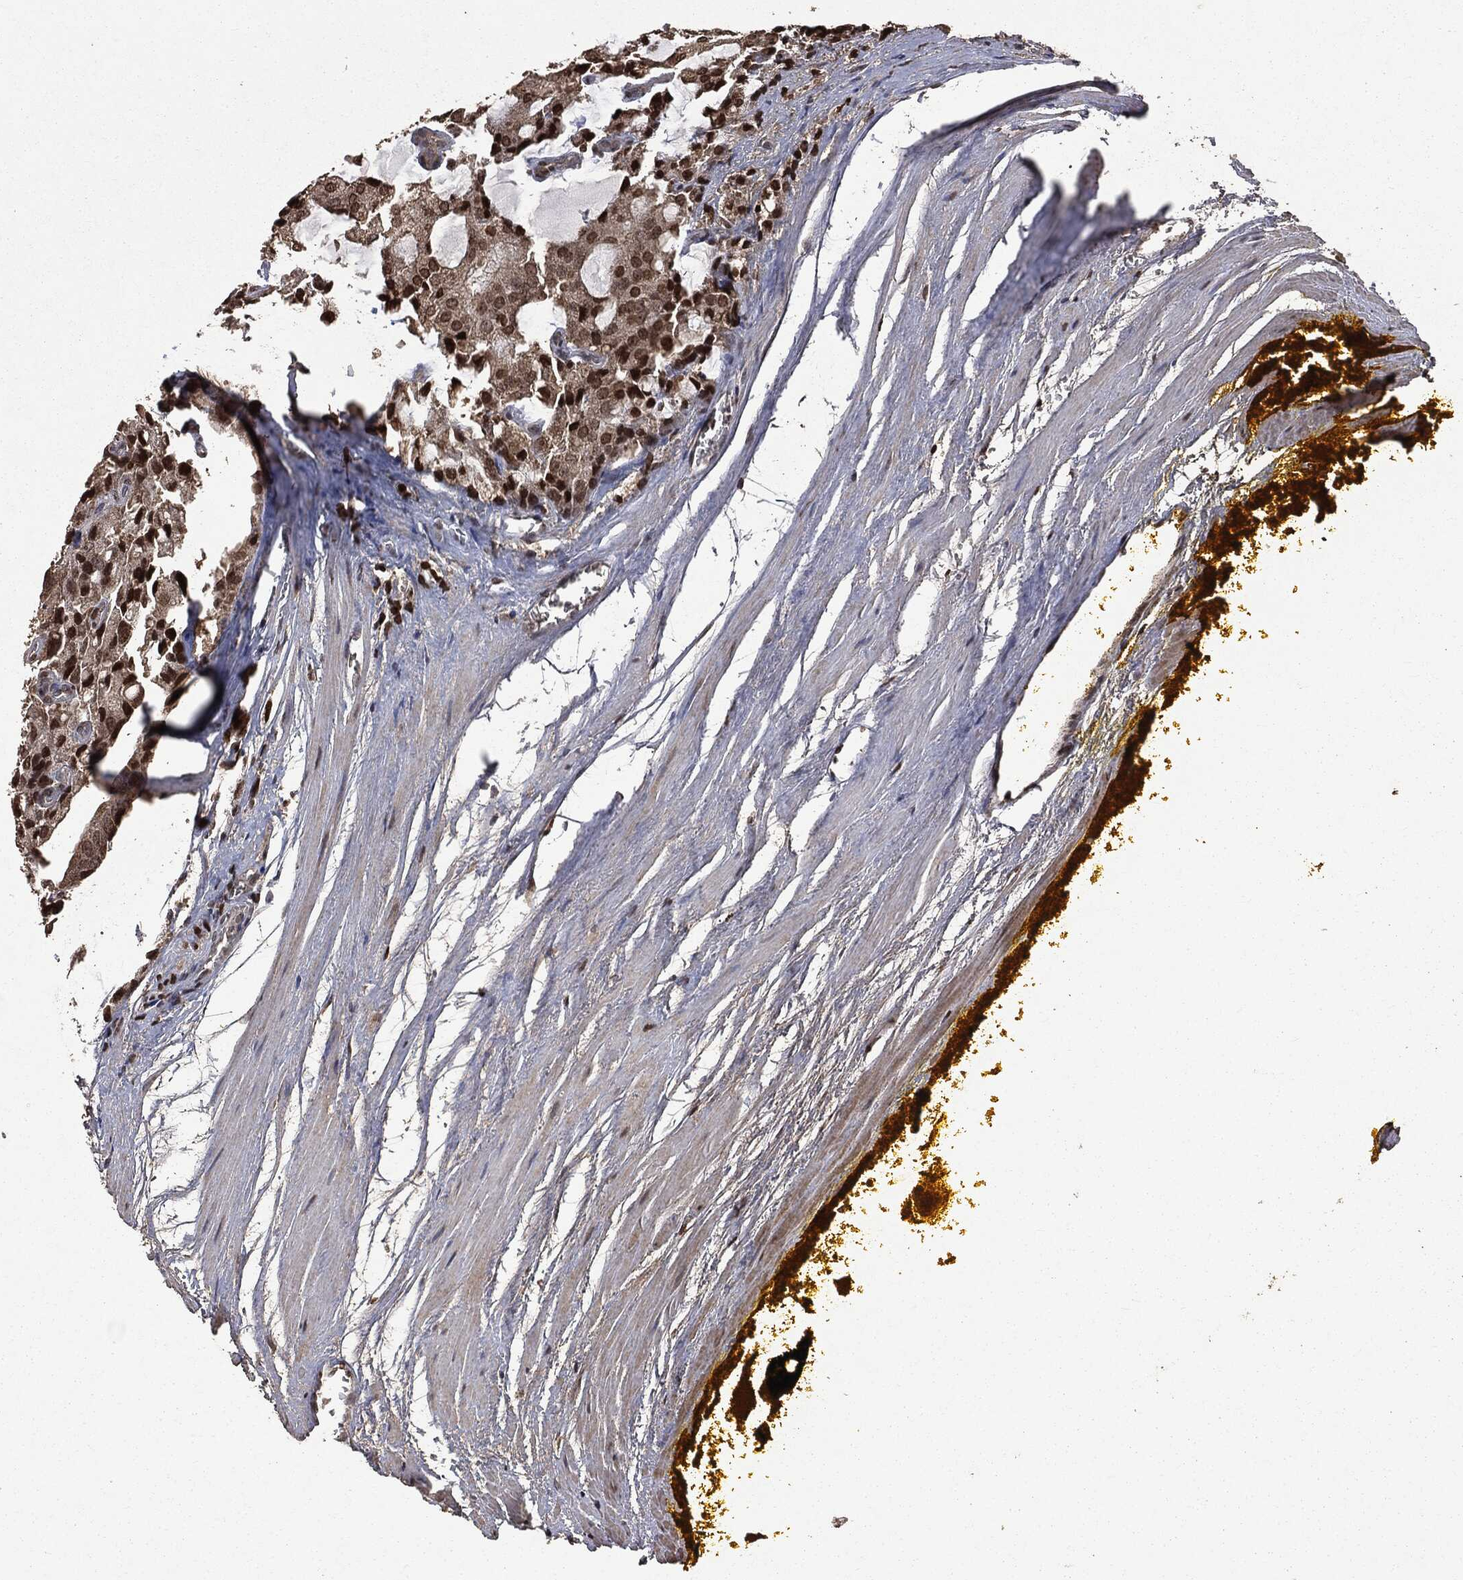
{"staining": {"intensity": "strong", "quantity": ">75%", "location": "cytoplasmic/membranous,nuclear"}, "tissue": "prostate cancer", "cell_type": "Tumor cells", "image_type": "cancer", "snomed": [{"axis": "morphology", "description": "Adenocarcinoma, NOS"}, {"axis": "topography", "description": "Prostate and seminal vesicle, NOS"}, {"axis": "topography", "description": "Prostate"}], "caption": "The image displays immunohistochemical staining of prostate cancer. There is strong cytoplasmic/membranous and nuclear expression is seen in approximately >75% of tumor cells.", "gene": "PPP6R2", "patient": {"sex": "male", "age": 67}}